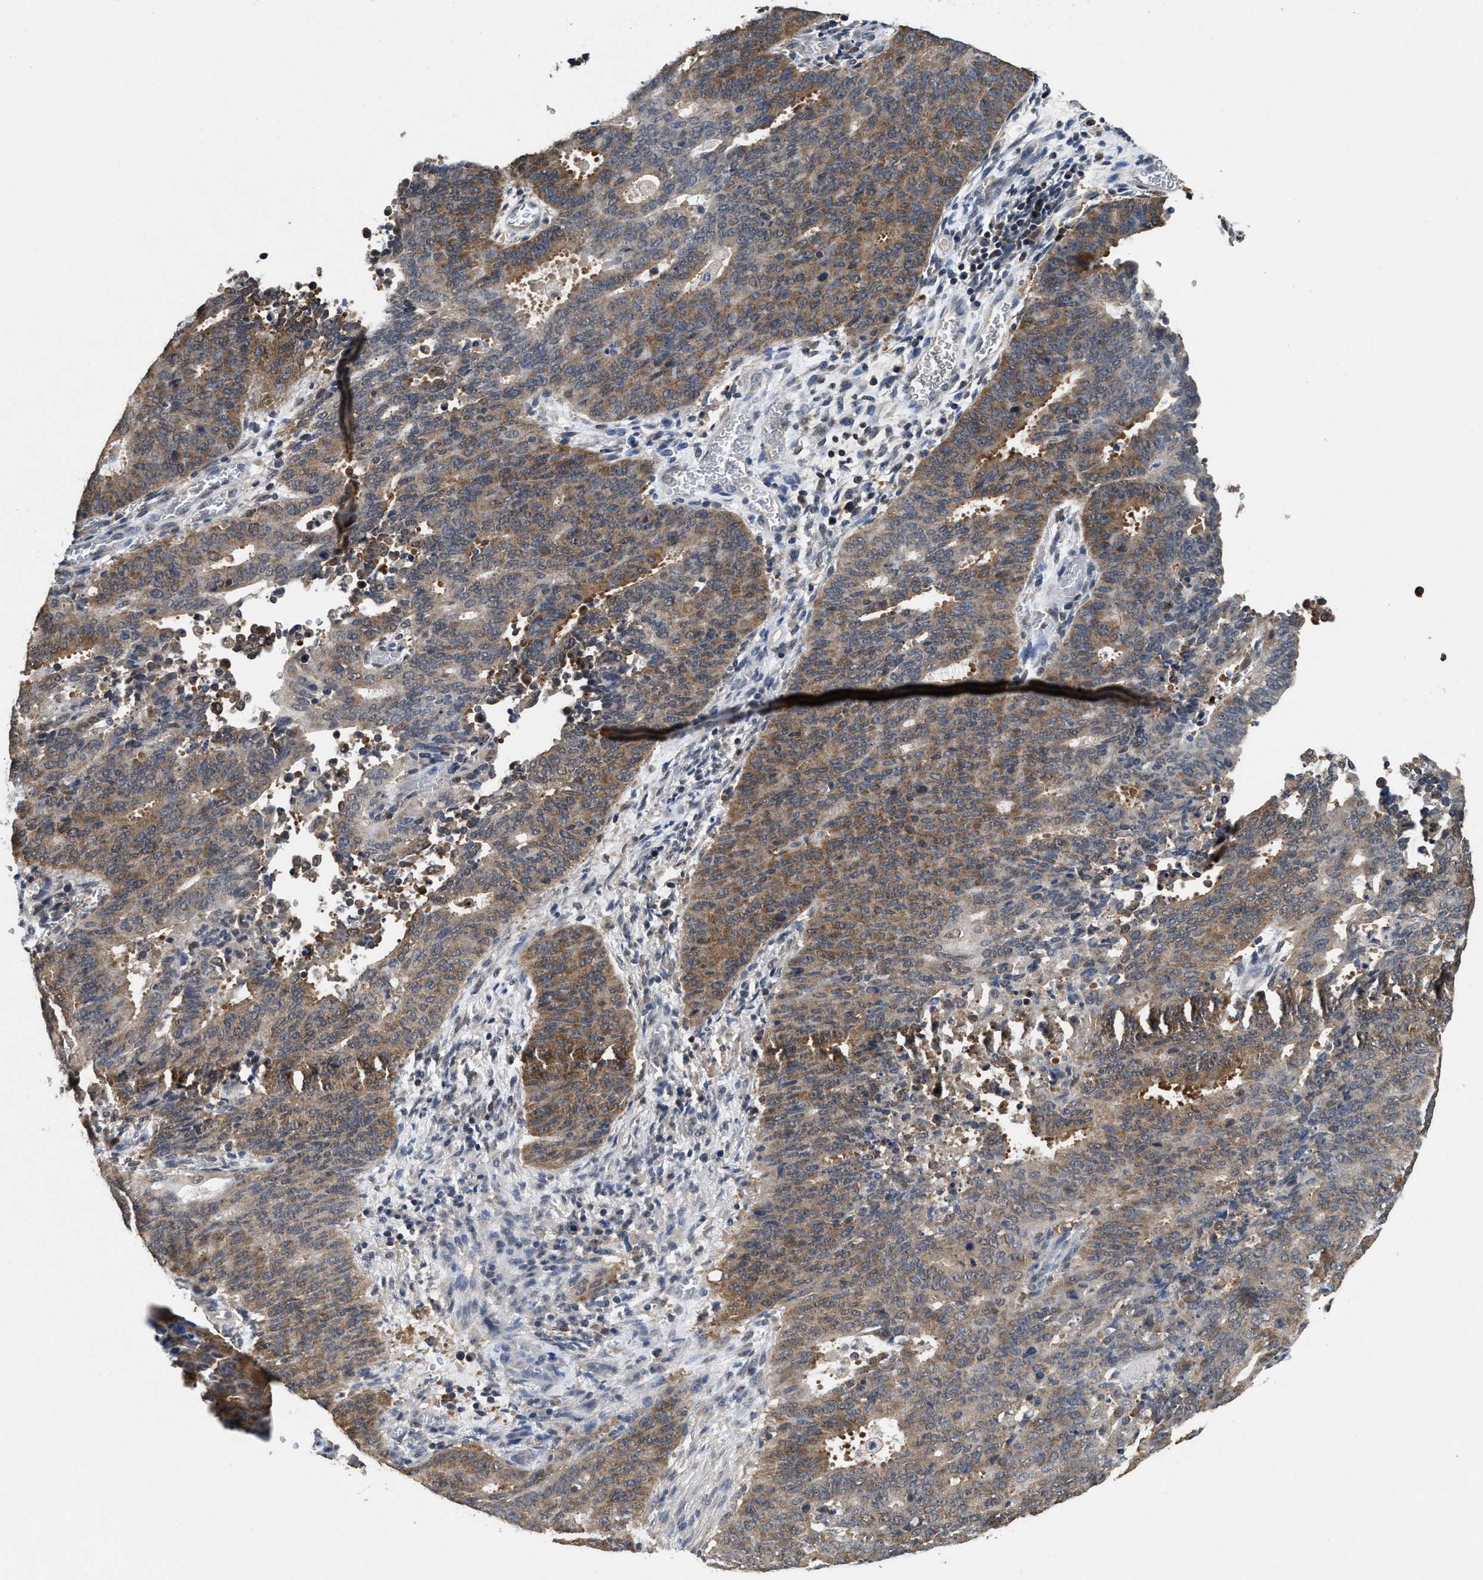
{"staining": {"intensity": "moderate", "quantity": ">75%", "location": "cytoplasmic/membranous"}, "tissue": "cervical cancer", "cell_type": "Tumor cells", "image_type": "cancer", "snomed": [{"axis": "morphology", "description": "Adenocarcinoma, NOS"}, {"axis": "topography", "description": "Cervix"}], "caption": "Tumor cells display moderate cytoplasmic/membranous positivity in about >75% of cells in cervical adenocarcinoma.", "gene": "ACAT2", "patient": {"sex": "female", "age": 44}}